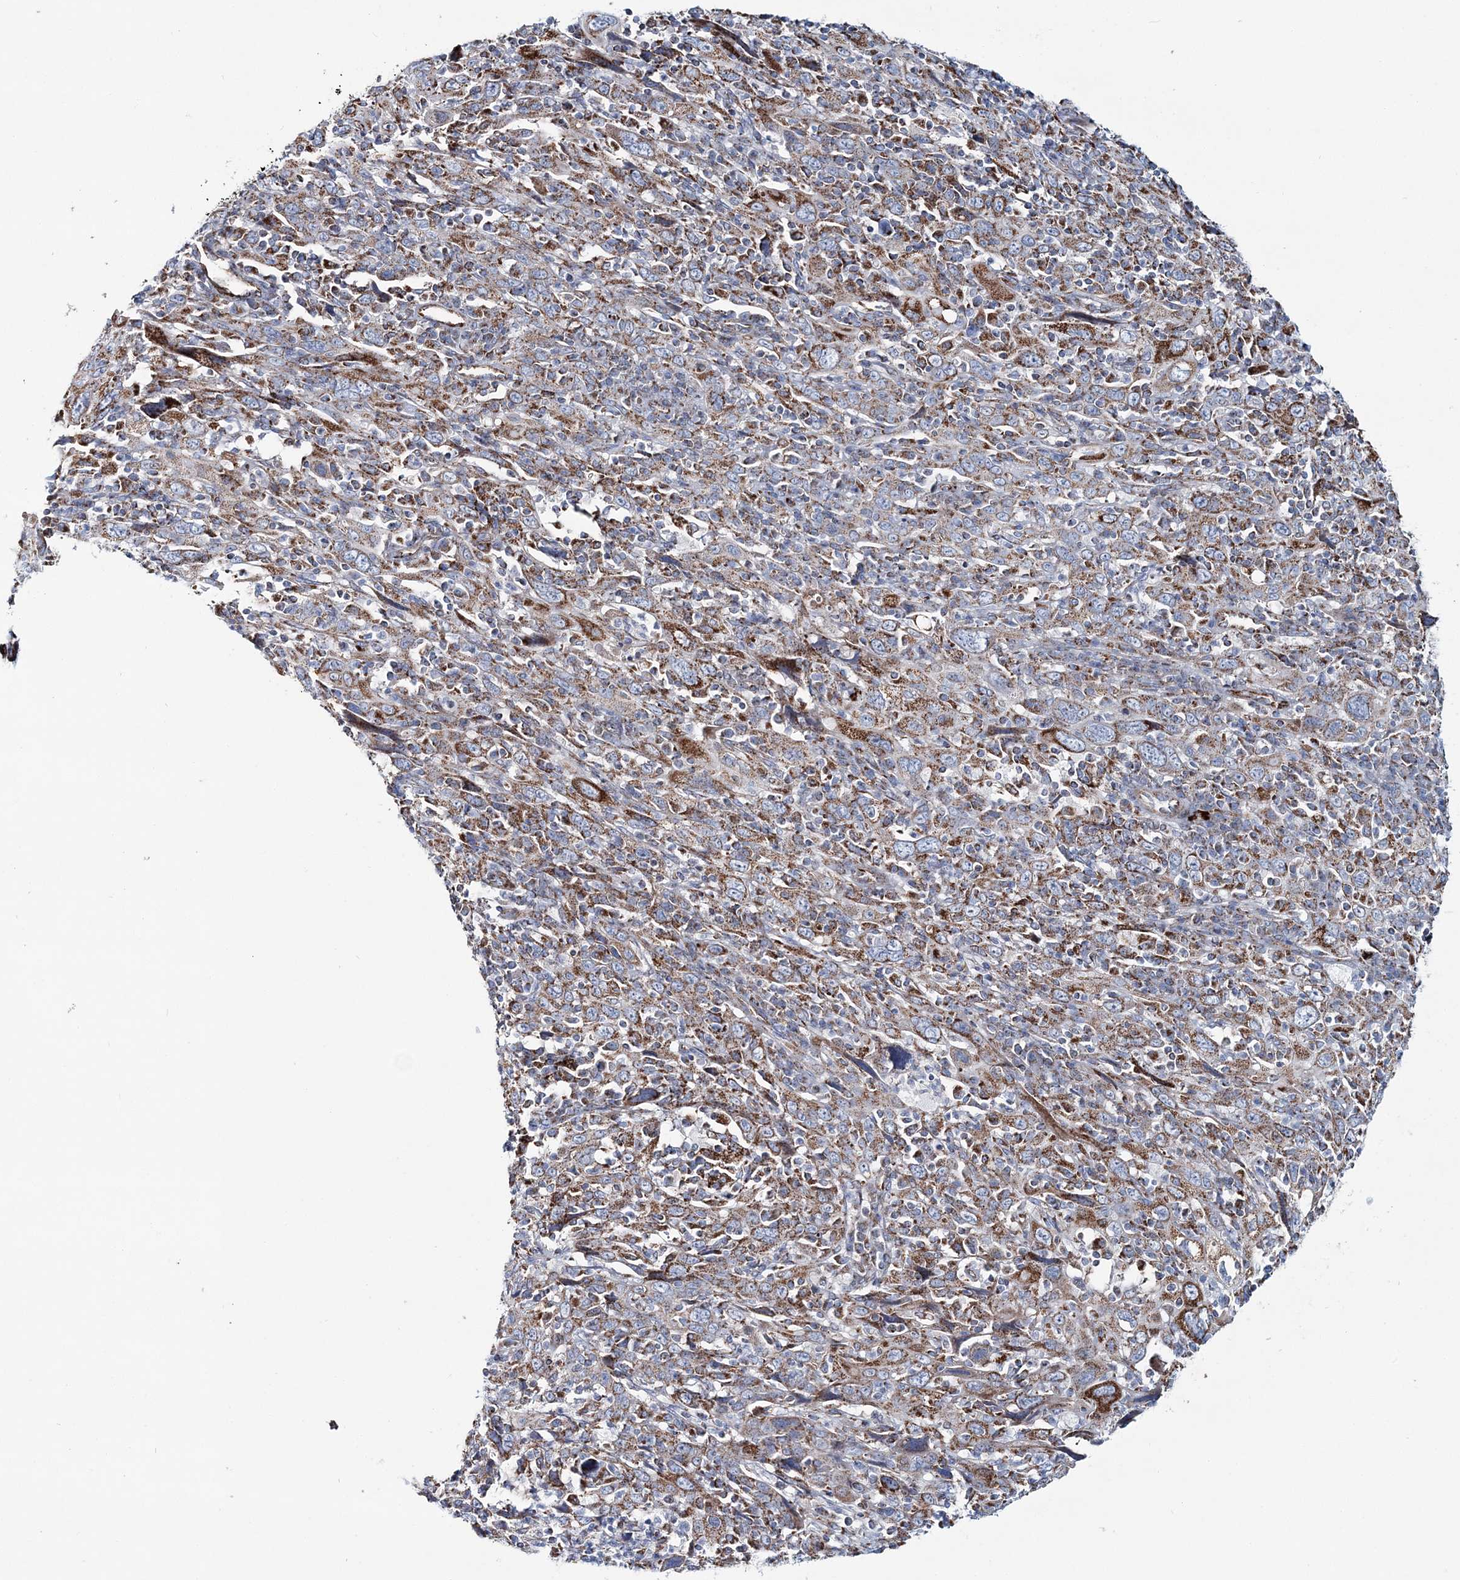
{"staining": {"intensity": "moderate", "quantity": ">75%", "location": "cytoplasmic/membranous"}, "tissue": "cervical cancer", "cell_type": "Tumor cells", "image_type": "cancer", "snomed": [{"axis": "morphology", "description": "Squamous cell carcinoma, NOS"}, {"axis": "topography", "description": "Cervix"}], "caption": "Cervical cancer (squamous cell carcinoma) stained for a protein displays moderate cytoplasmic/membranous positivity in tumor cells.", "gene": "ARHGAP6", "patient": {"sex": "female", "age": 46}}